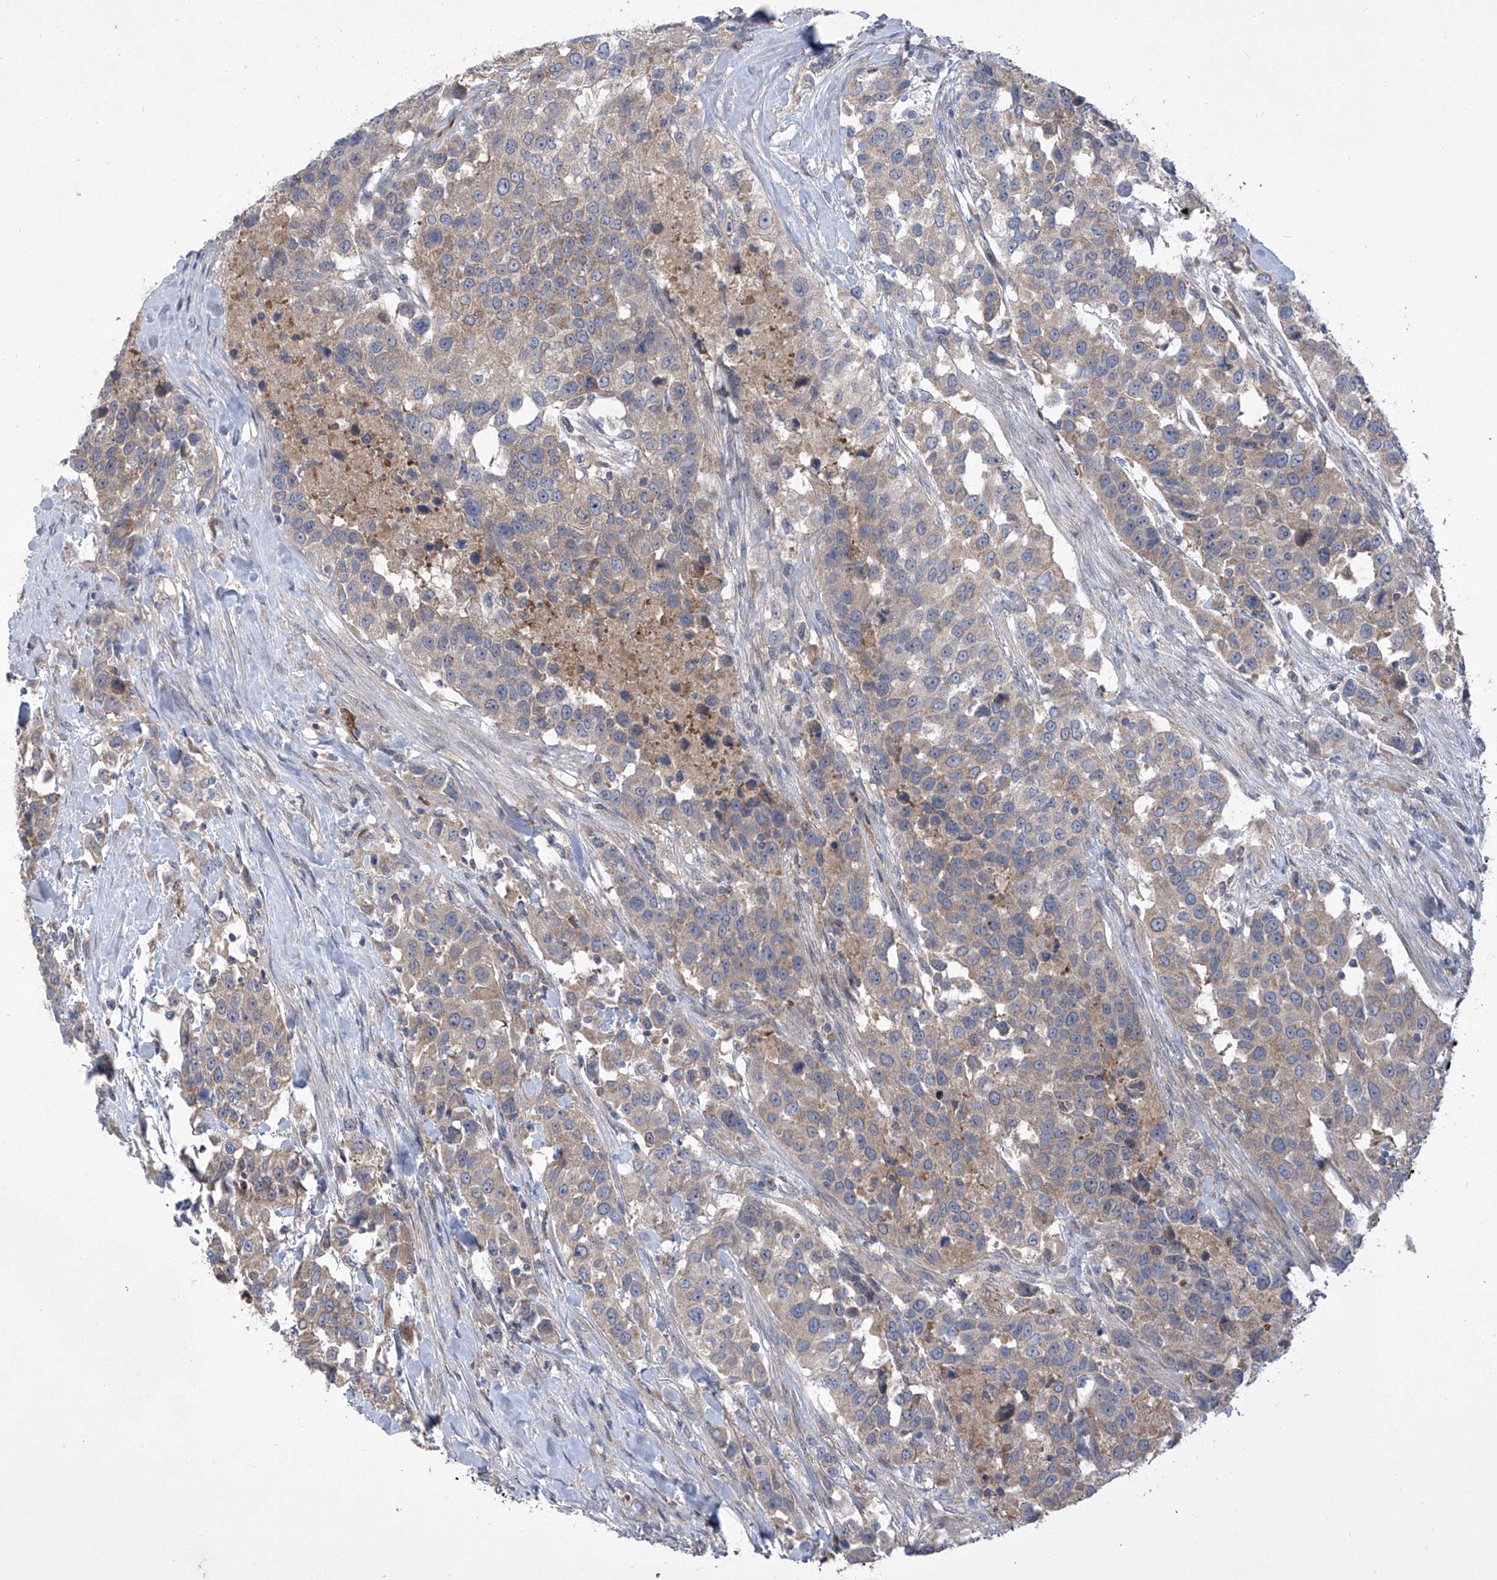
{"staining": {"intensity": "weak", "quantity": "<25%", "location": "cytoplasmic/membranous"}, "tissue": "urothelial cancer", "cell_type": "Tumor cells", "image_type": "cancer", "snomed": [{"axis": "morphology", "description": "Urothelial carcinoma, High grade"}, {"axis": "topography", "description": "Urinary bladder"}], "caption": "High power microscopy image of an immunohistochemistry histopathology image of urothelial cancer, revealing no significant expression in tumor cells.", "gene": "COQ3", "patient": {"sex": "female", "age": 80}}